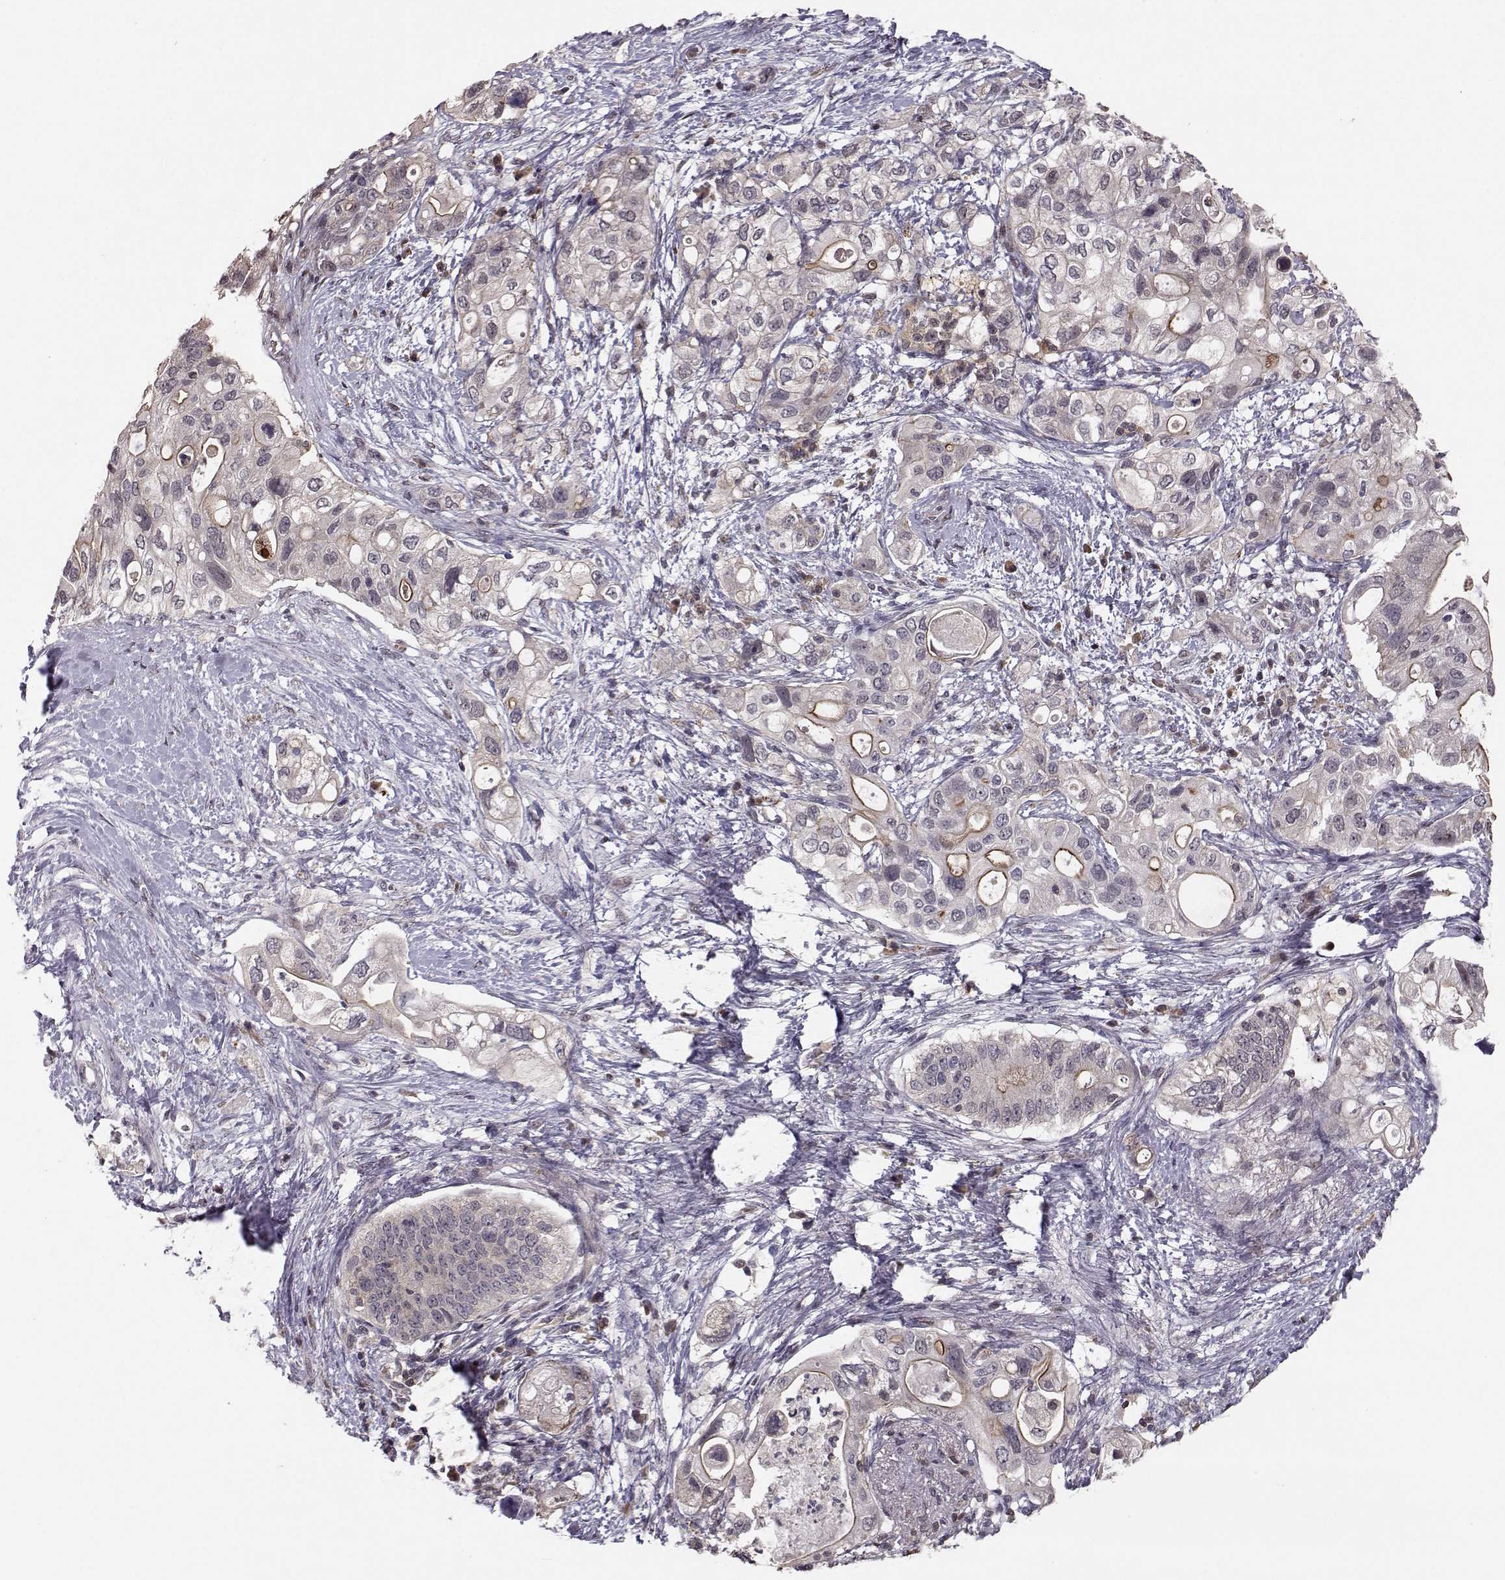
{"staining": {"intensity": "strong", "quantity": "<25%", "location": "cytoplasmic/membranous"}, "tissue": "pancreatic cancer", "cell_type": "Tumor cells", "image_type": "cancer", "snomed": [{"axis": "morphology", "description": "Adenocarcinoma, NOS"}, {"axis": "topography", "description": "Pancreas"}], "caption": "Immunohistochemistry (DAB) staining of pancreatic cancer (adenocarcinoma) exhibits strong cytoplasmic/membranous protein expression in about <25% of tumor cells. Using DAB (3,3'-diaminobenzidine) (brown) and hematoxylin (blue) stains, captured at high magnification using brightfield microscopy.", "gene": "PLEKHG3", "patient": {"sex": "female", "age": 72}}